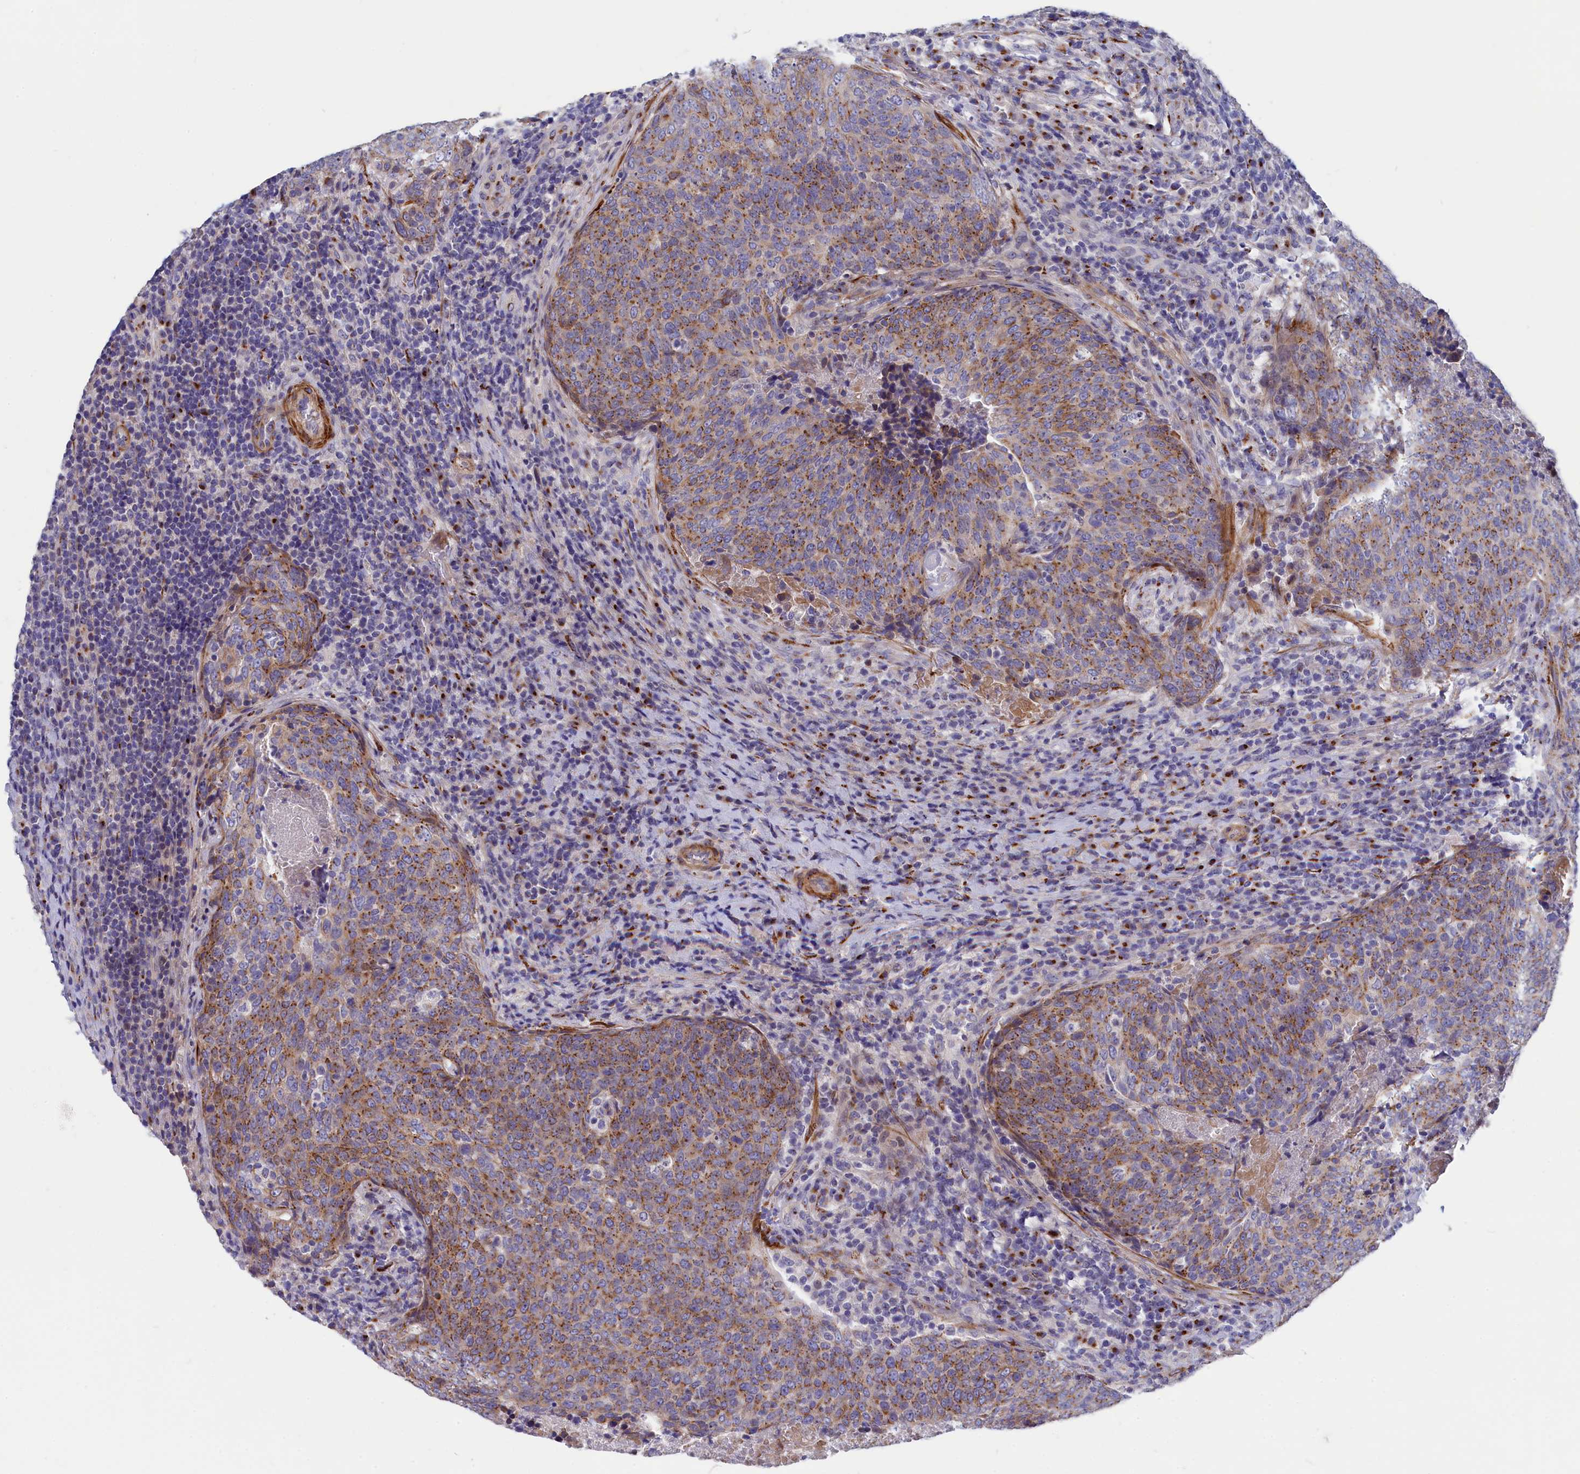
{"staining": {"intensity": "moderate", "quantity": "25%-75%", "location": "cytoplasmic/membranous"}, "tissue": "head and neck cancer", "cell_type": "Tumor cells", "image_type": "cancer", "snomed": [{"axis": "morphology", "description": "Squamous cell carcinoma, NOS"}, {"axis": "morphology", "description": "Squamous cell carcinoma, metastatic, NOS"}, {"axis": "topography", "description": "Lymph node"}, {"axis": "topography", "description": "Head-Neck"}], "caption": "Human head and neck cancer (metastatic squamous cell carcinoma) stained with a protein marker demonstrates moderate staining in tumor cells.", "gene": "TUBGCP4", "patient": {"sex": "male", "age": 62}}